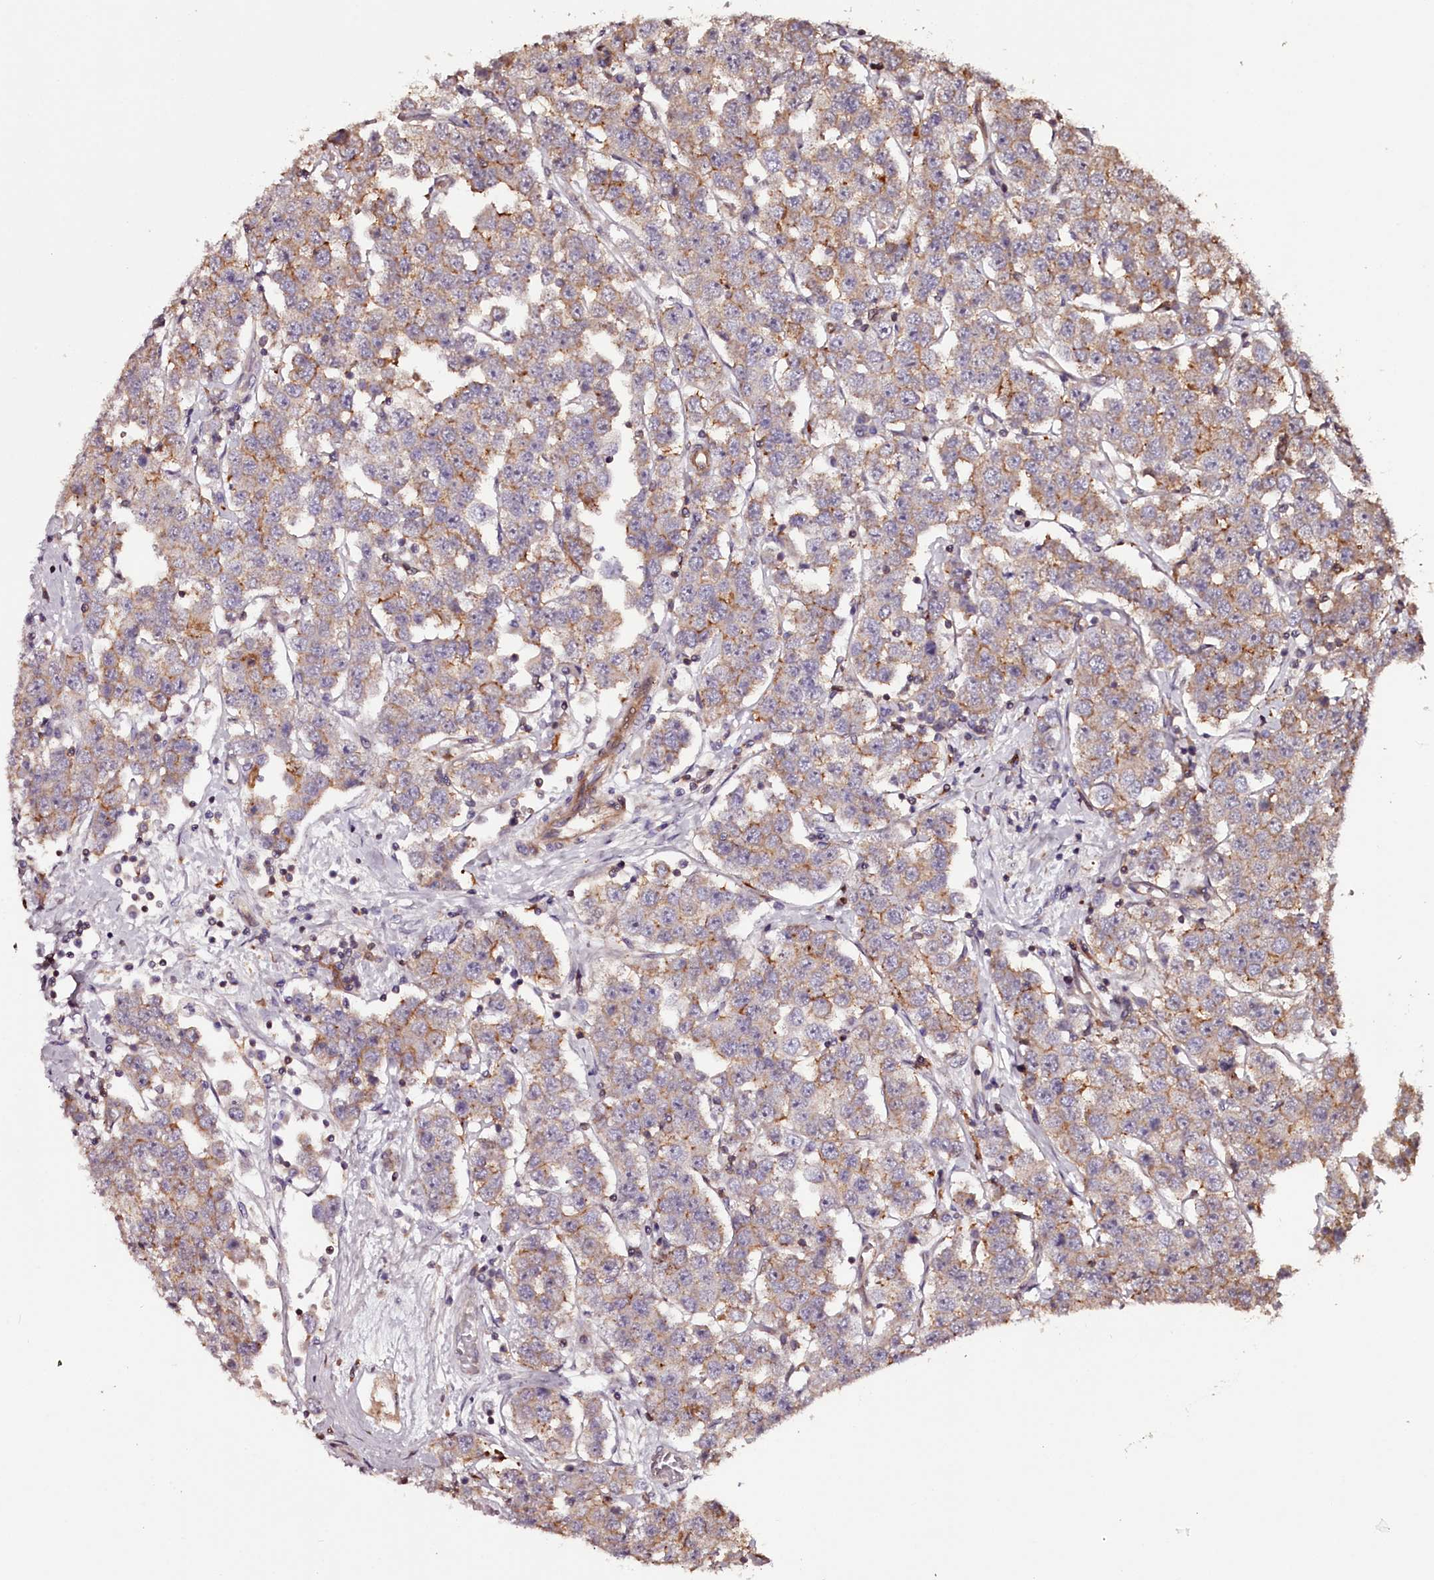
{"staining": {"intensity": "moderate", "quantity": "<25%", "location": "cytoplasmic/membranous"}, "tissue": "testis cancer", "cell_type": "Tumor cells", "image_type": "cancer", "snomed": [{"axis": "morphology", "description": "Seminoma, NOS"}, {"axis": "topography", "description": "Testis"}], "caption": "Seminoma (testis) stained with DAB IHC reveals low levels of moderate cytoplasmic/membranous staining in about <25% of tumor cells. (brown staining indicates protein expression, while blue staining denotes nuclei).", "gene": "KIF14", "patient": {"sex": "male", "age": 28}}